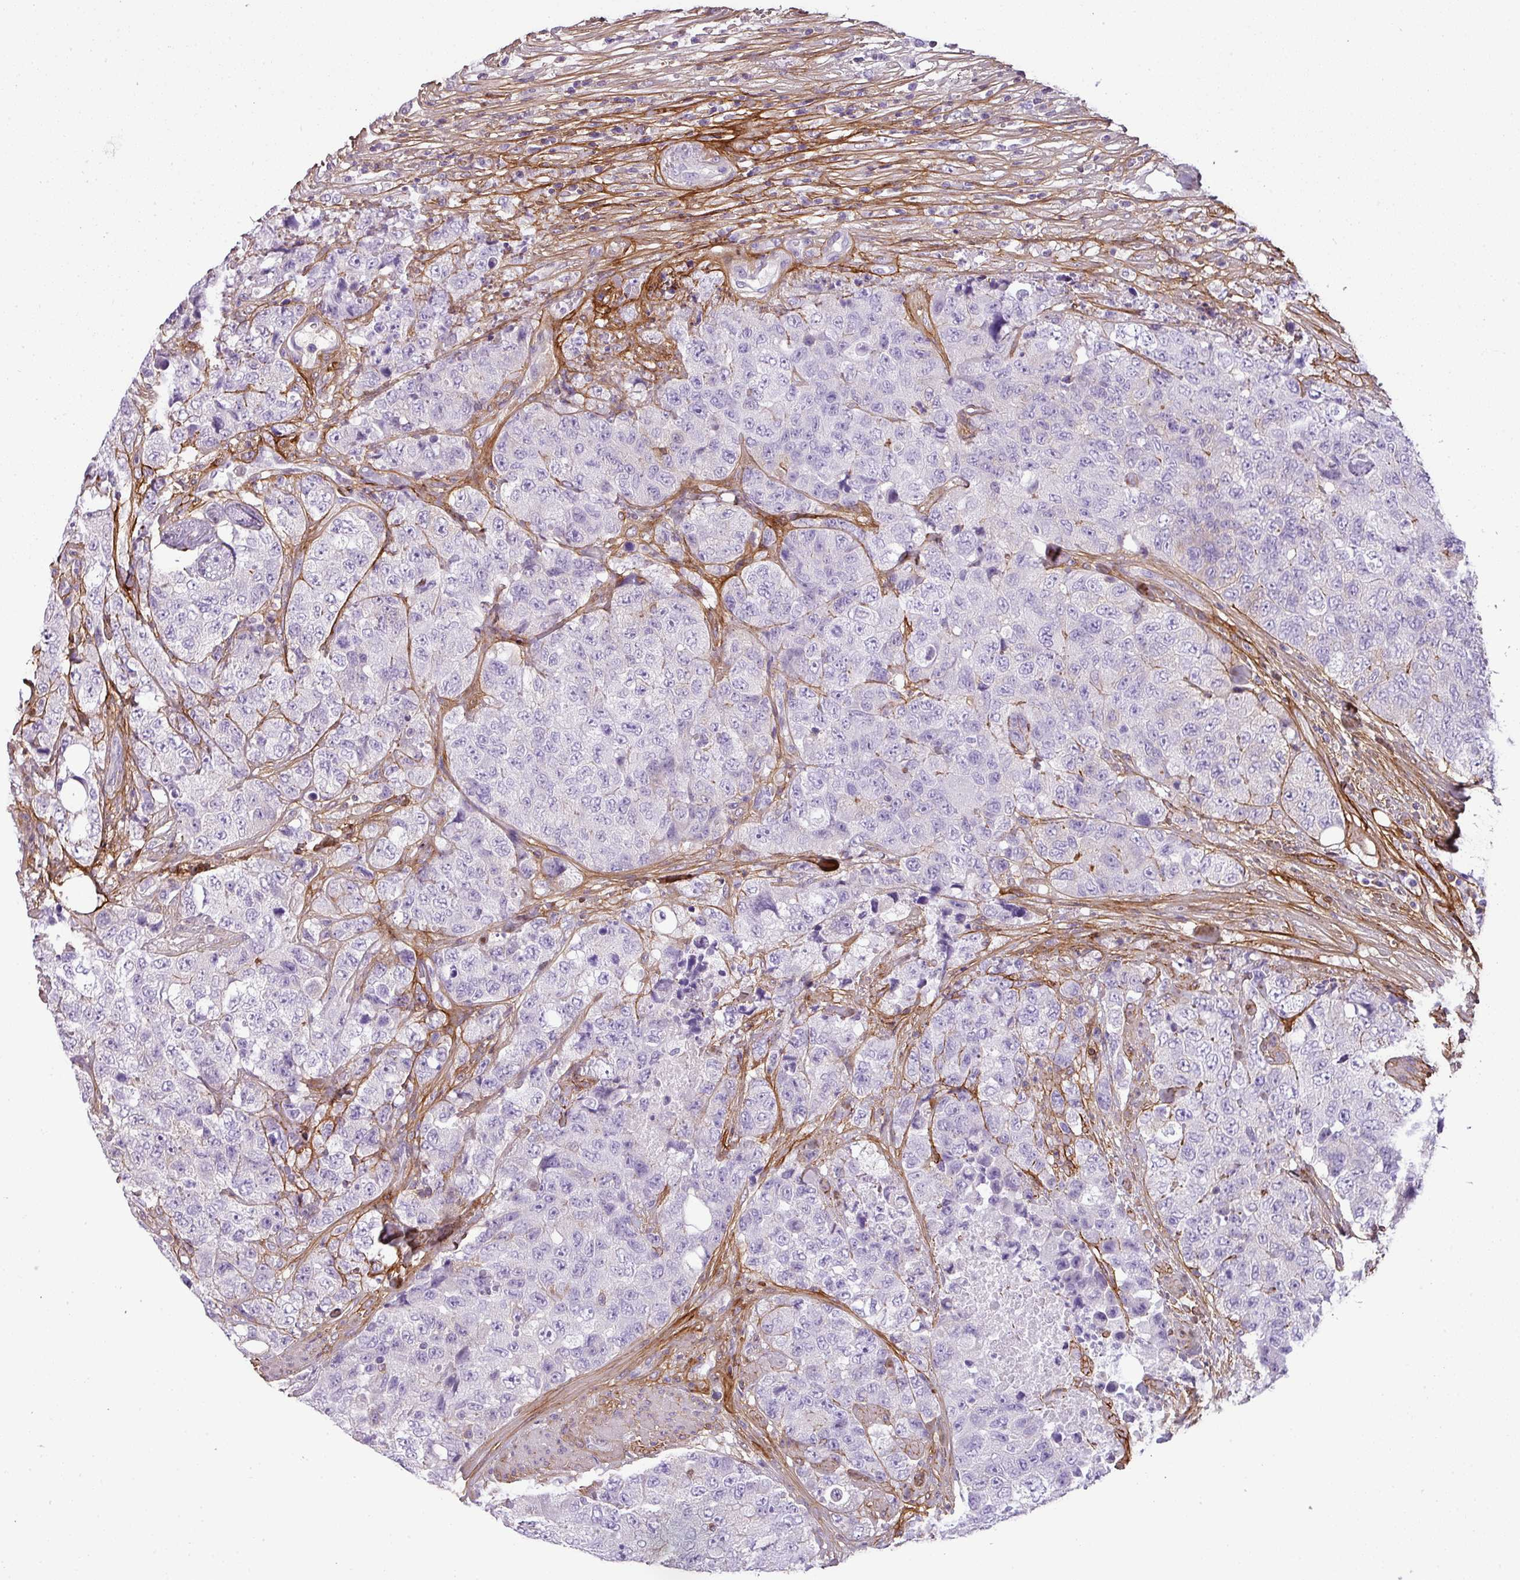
{"staining": {"intensity": "negative", "quantity": "none", "location": "none"}, "tissue": "urothelial cancer", "cell_type": "Tumor cells", "image_type": "cancer", "snomed": [{"axis": "morphology", "description": "Urothelial carcinoma, High grade"}, {"axis": "topography", "description": "Urinary bladder"}], "caption": "IHC histopathology image of neoplastic tissue: high-grade urothelial carcinoma stained with DAB (3,3'-diaminobenzidine) shows no significant protein expression in tumor cells.", "gene": "PARD6G", "patient": {"sex": "female", "age": 78}}